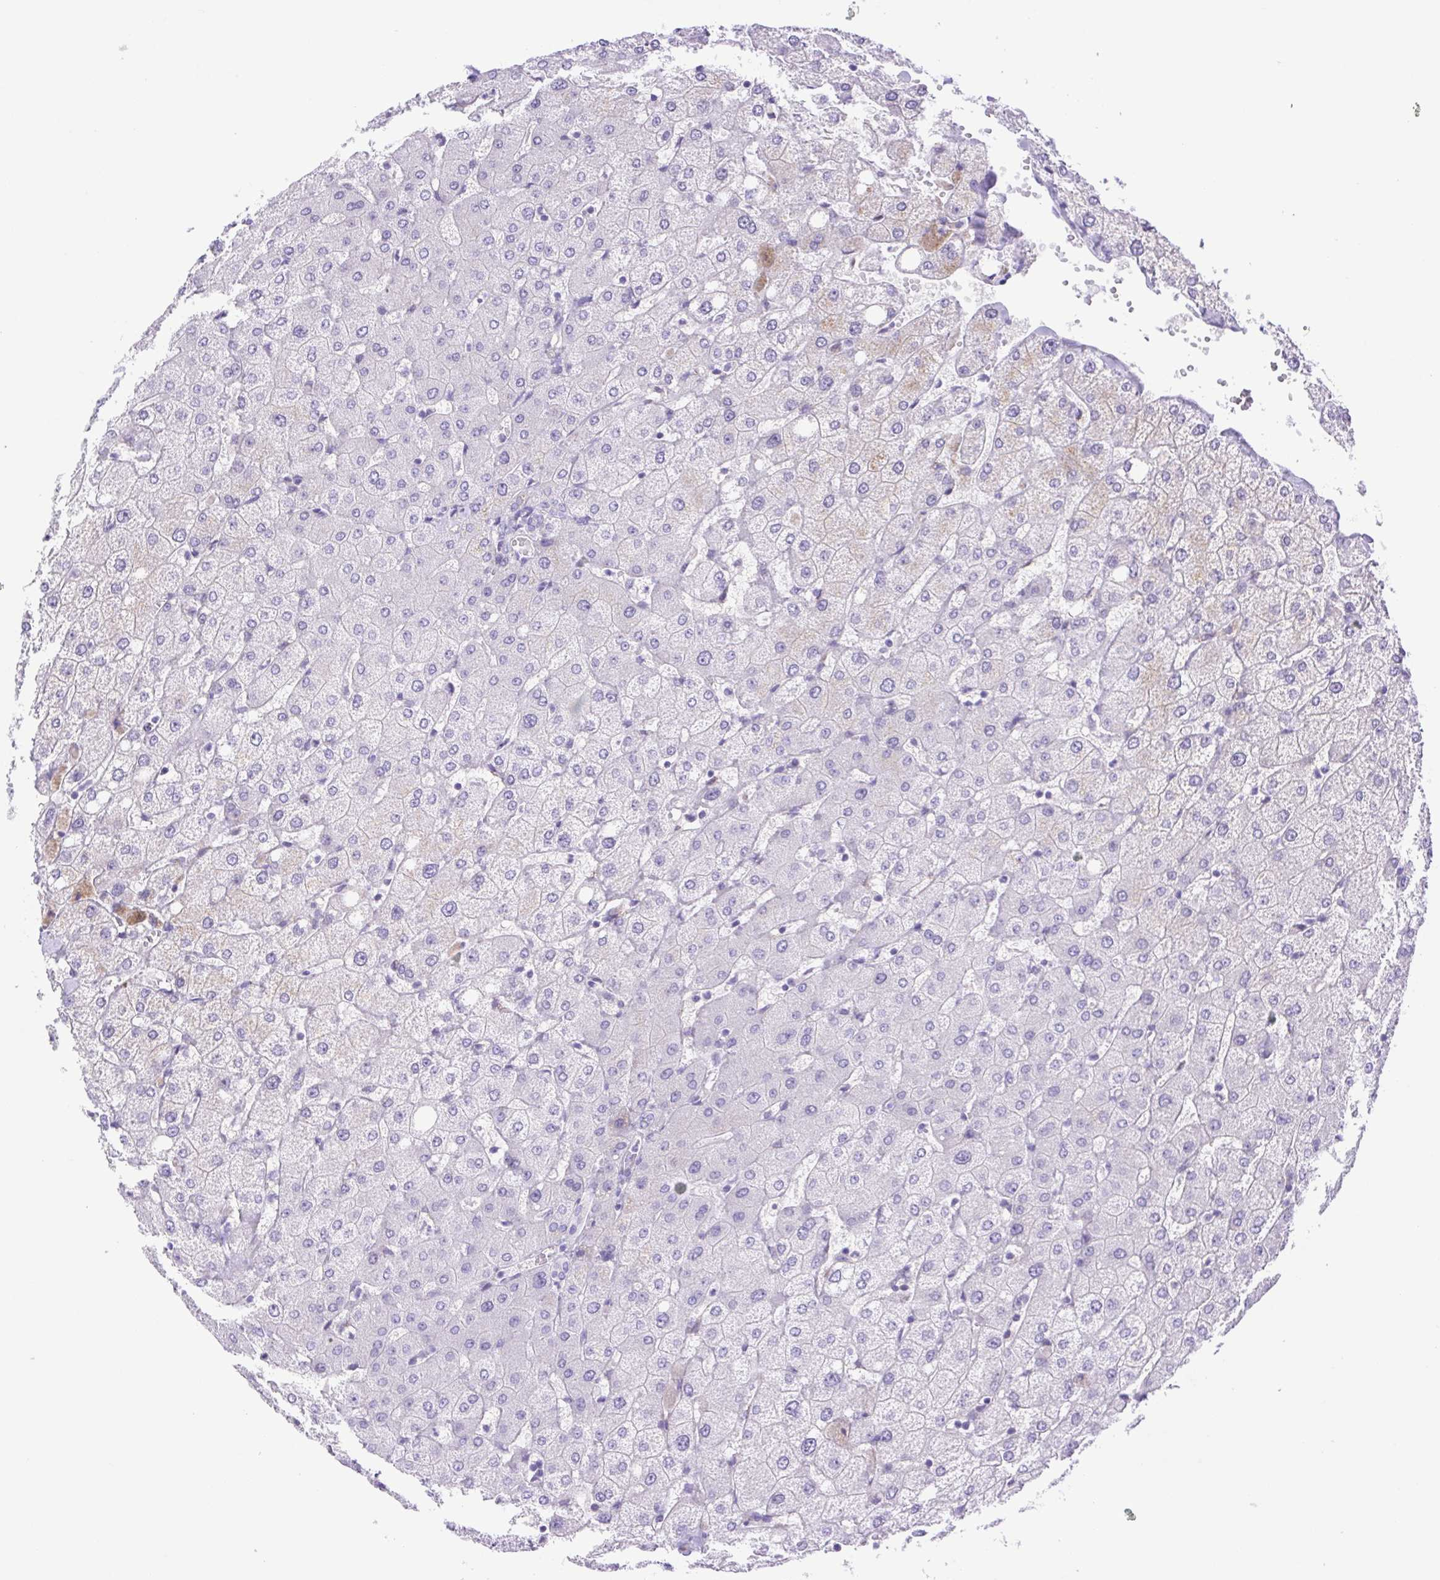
{"staining": {"intensity": "negative", "quantity": "none", "location": "none"}, "tissue": "liver", "cell_type": "Cholangiocytes", "image_type": "normal", "snomed": [{"axis": "morphology", "description": "Normal tissue, NOS"}, {"axis": "topography", "description": "Liver"}], "caption": "DAB immunohistochemical staining of benign human liver shows no significant staining in cholangiocytes. (DAB immunohistochemistry (IHC) visualized using brightfield microscopy, high magnification).", "gene": "CDSN", "patient": {"sex": "female", "age": 54}}